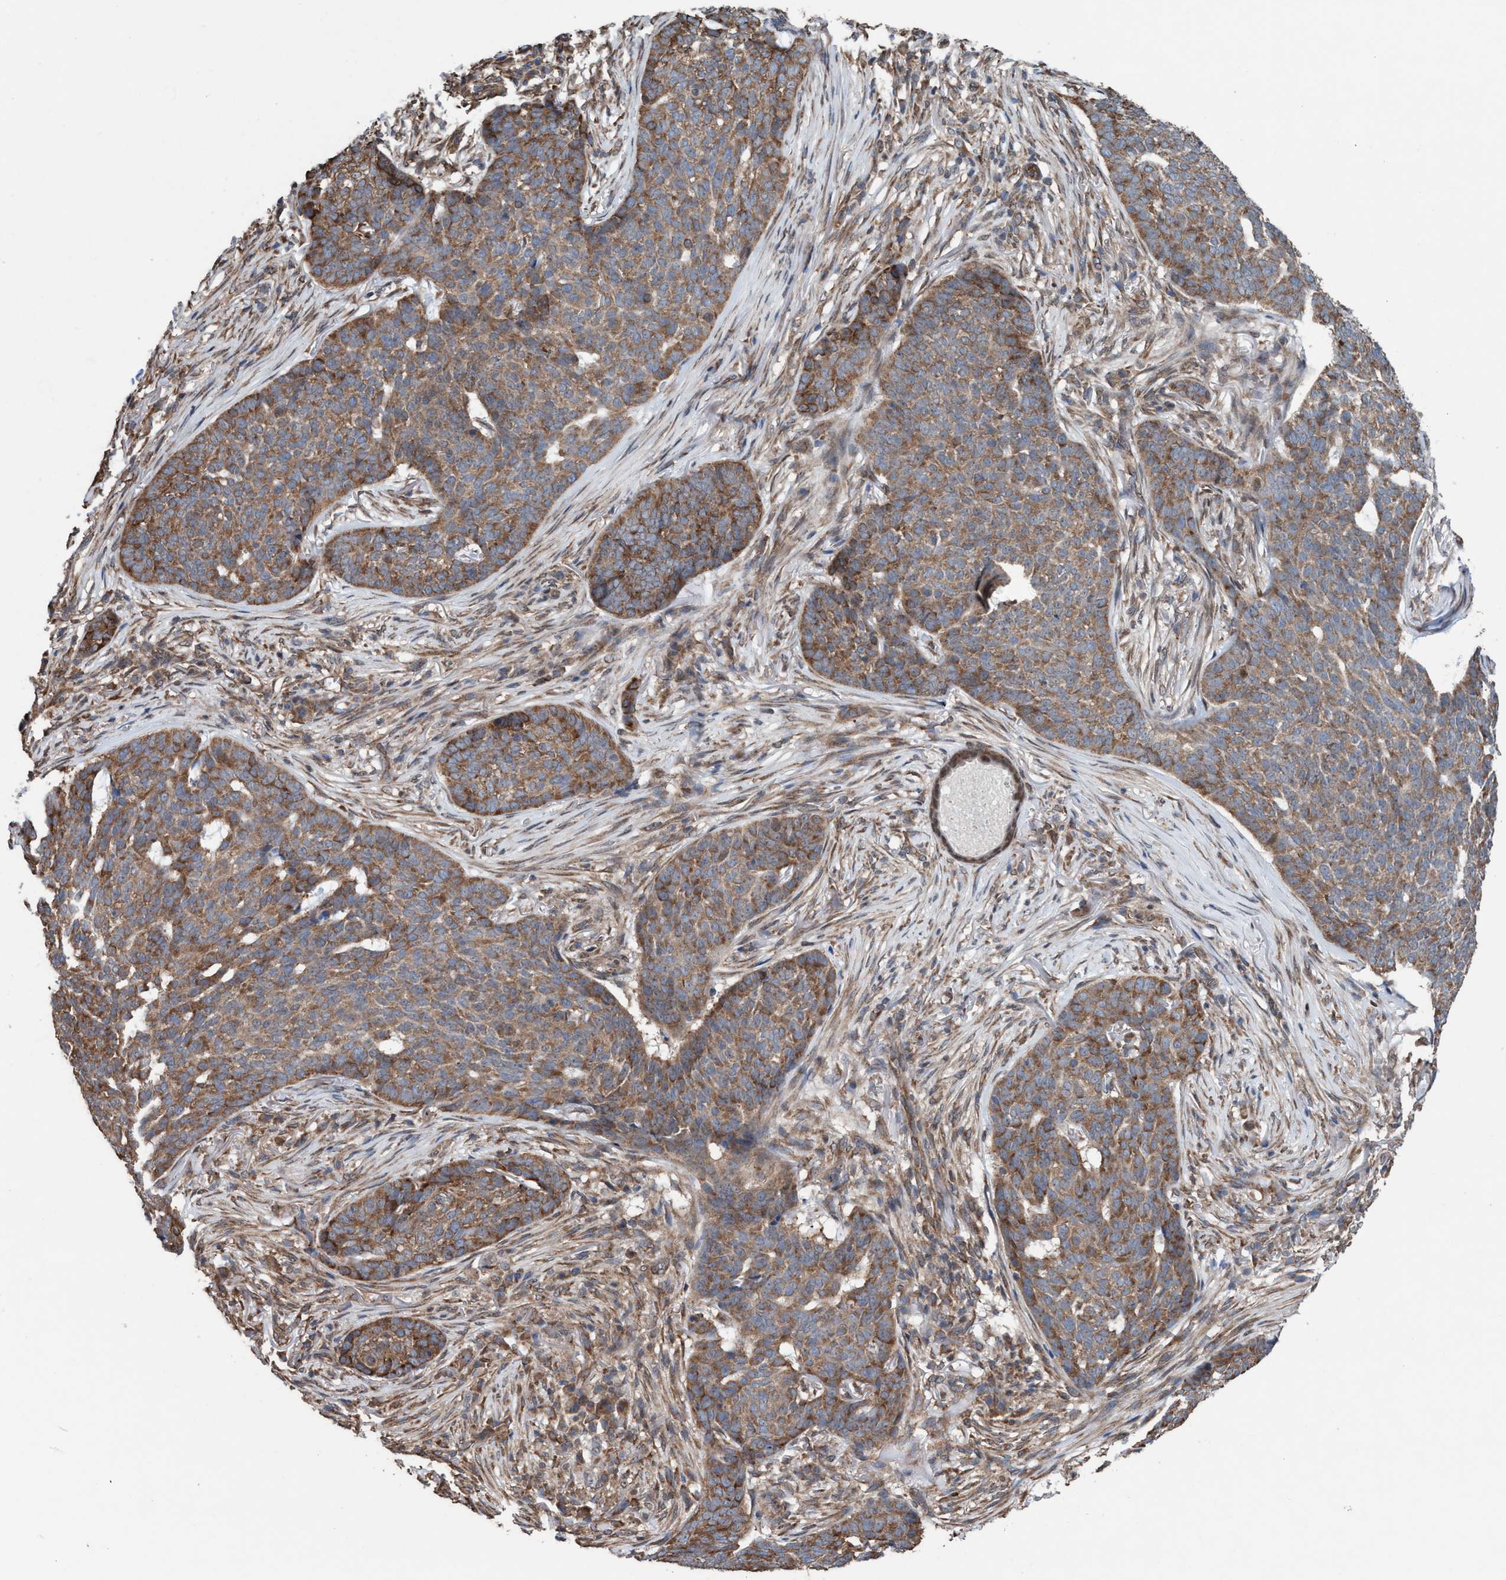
{"staining": {"intensity": "moderate", "quantity": ">75%", "location": "cytoplasmic/membranous"}, "tissue": "skin cancer", "cell_type": "Tumor cells", "image_type": "cancer", "snomed": [{"axis": "morphology", "description": "Basal cell carcinoma"}, {"axis": "topography", "description": "Skin"}], "caption": "Approximately >75% of tumor cells in skin cancer (basal cell carcinoma) demonstrate moderate cytoplasmic/membranous protein staining as visualized by brown immunohistochemical staining.", "gene": "METAP2", "patient": {"sex": "male", "age": 85}}